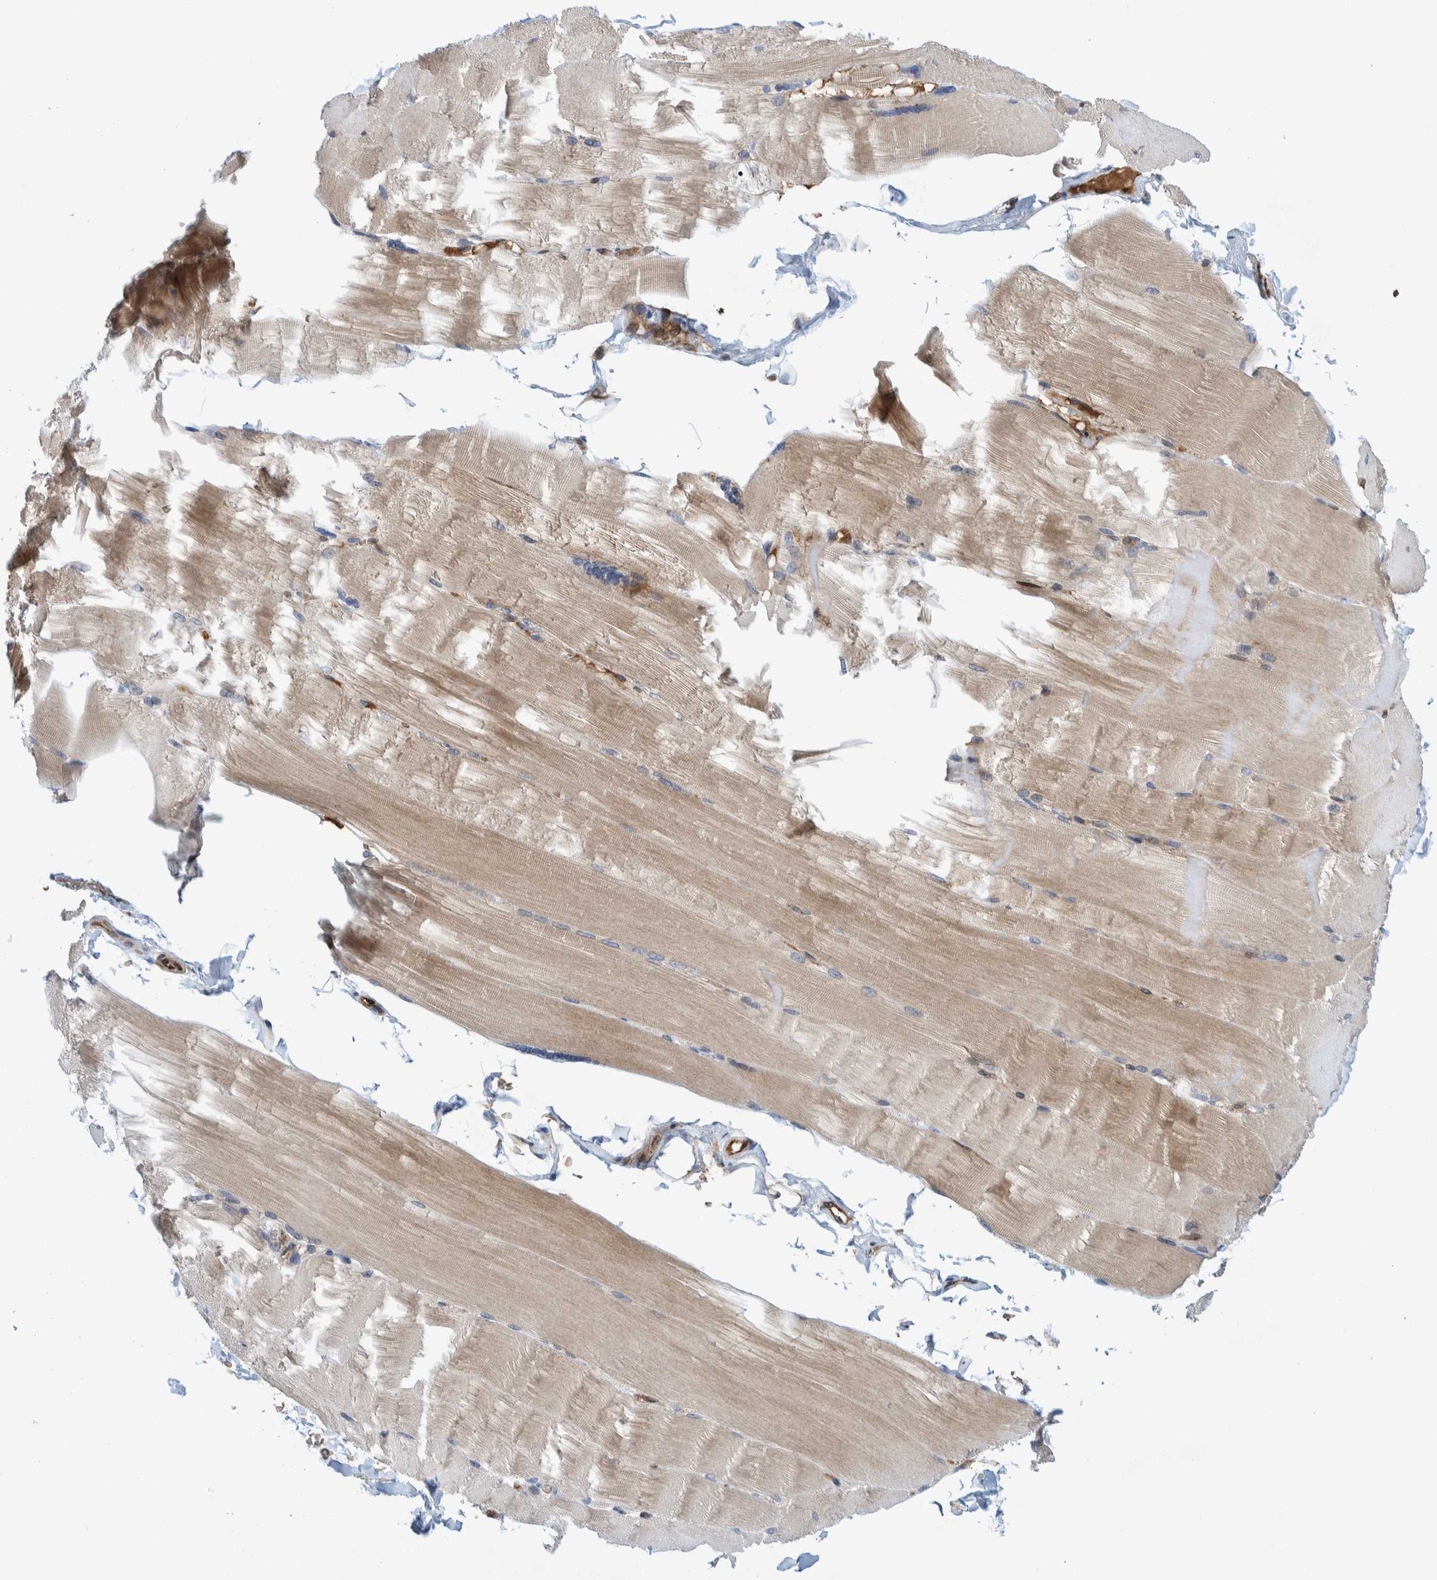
{"staining": {"intensity": "weak", "quantity": ">75%", "location": "cytoplasmic/membranous"}, "tissue": "skeletal muscle", "cell_type": "Myocytes", "image_type": "normal", "snomed": [{"axis": "morphology", "description": "Normal tissue, NOS"}, {"axis": "topography", "description": "Skin"}, {"axis": "topography", "description": "Skeletal muscle"}], "caption": "Myocytes demonstrate weak cytoplasmic/membranous staining in about >75% of cells in unremarkable skeletal muscle. The staining was performed using DAB (3,3'-diaminobenzidine) to visualize the protein expression in brown, while the nuclei were stained in blue with hematoxylin (Magnification: 20x).", "gene": "THEM6", "patient": {"sex": "male", "age": 83}}